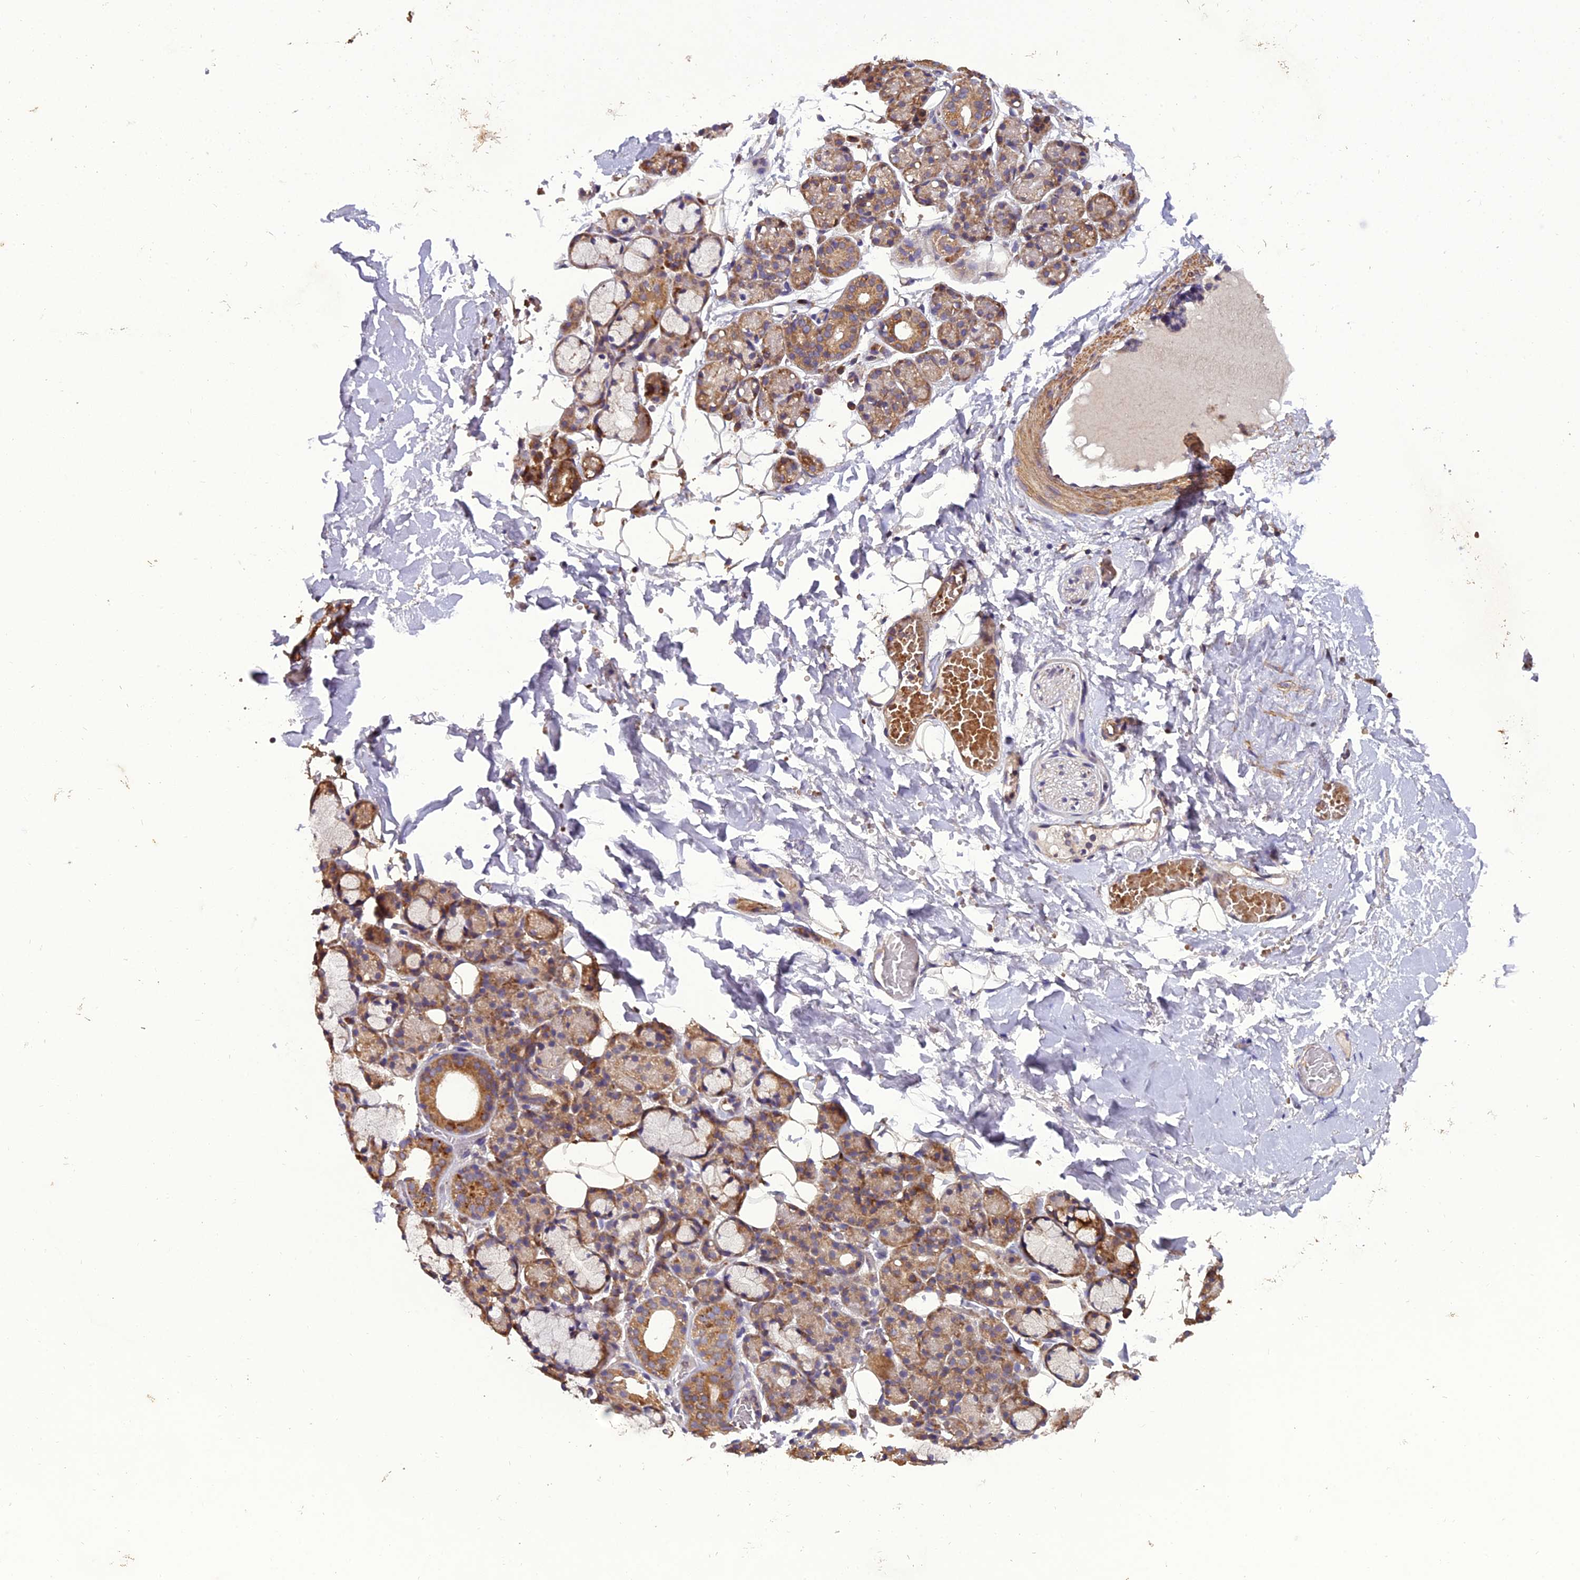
{"staining": {"intensity": "moderate", "quantity": "25%-75%", "location": "cytoplasmic/membranous"}, "tissue": "salivary gland", "cell_type": "Glandular cells", "image_type": "normal", "snomed": [{"axis": "morphology", "description": "Normal tissue, NOS"}, {"axis": "topography", "description": "Salivary gland"}], "caption": "Glandular cells demonstrate moderate cytoplasmic/membranous positivity in approximately 25%-75% of cells in normal salivary gland. The protein is shown in brown color, while the nuclei are stained blue.", "gene": "CENPL", "patient": {"sex": "male", "age": 63}}